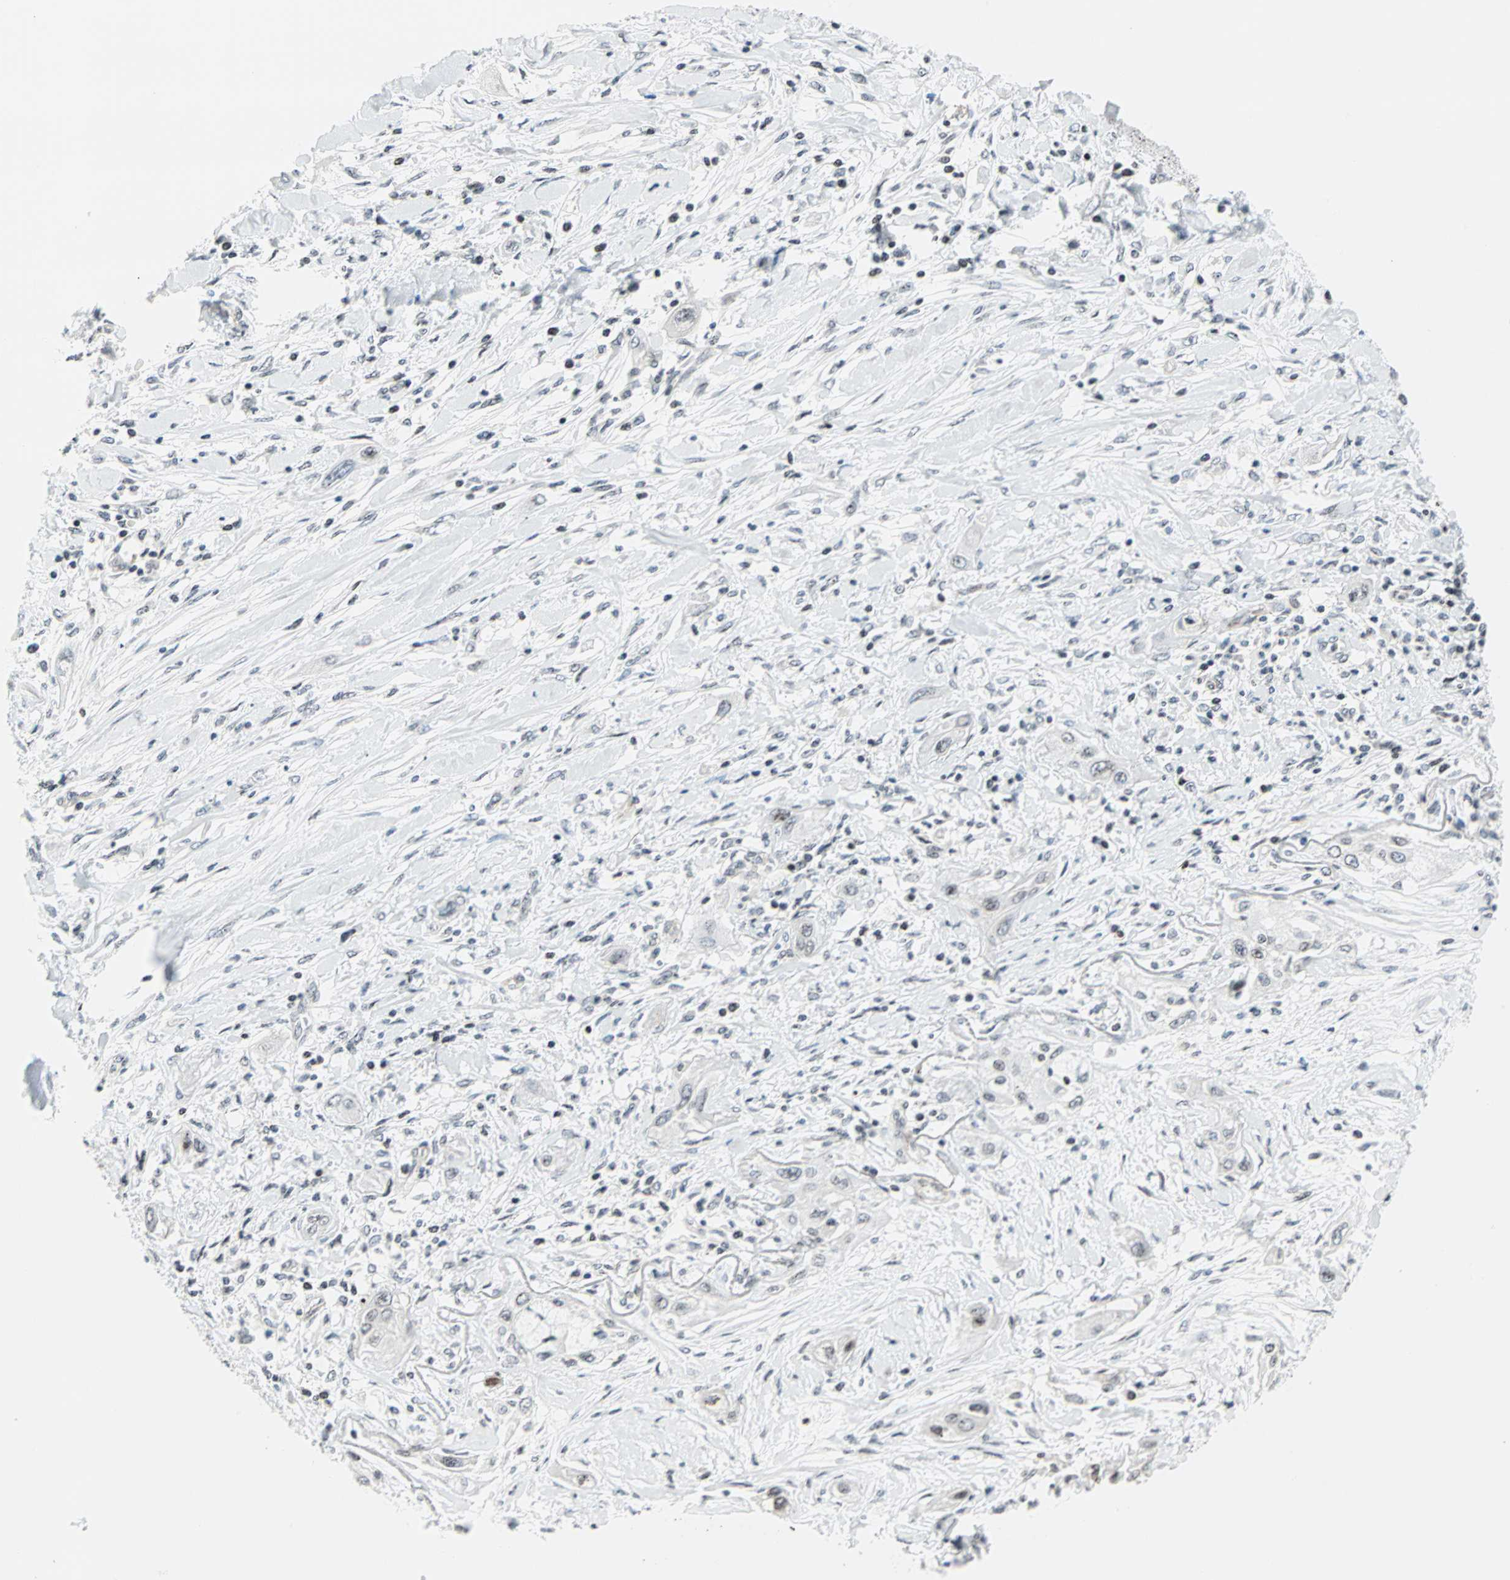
{"staining": {"intensity": "weak", "quantity": "25%-75%", "location": "nuclear"}, "tissue": "lung cancer", "cell_type": "Tumor cells", "image_type": "cancer", "snomed": [{"axis": "morphology", "description": "Squamous cell carcinoma, NOS"}, {"axis": "topography", "description": "Lung"}], "caption": "A low amount of weak nuclear positivity is identified in approximately 25%-75% of tumor cells in lung cancer tissue.", "gene": "CENPA", "patient": {"sex": "female", "age": 47}}